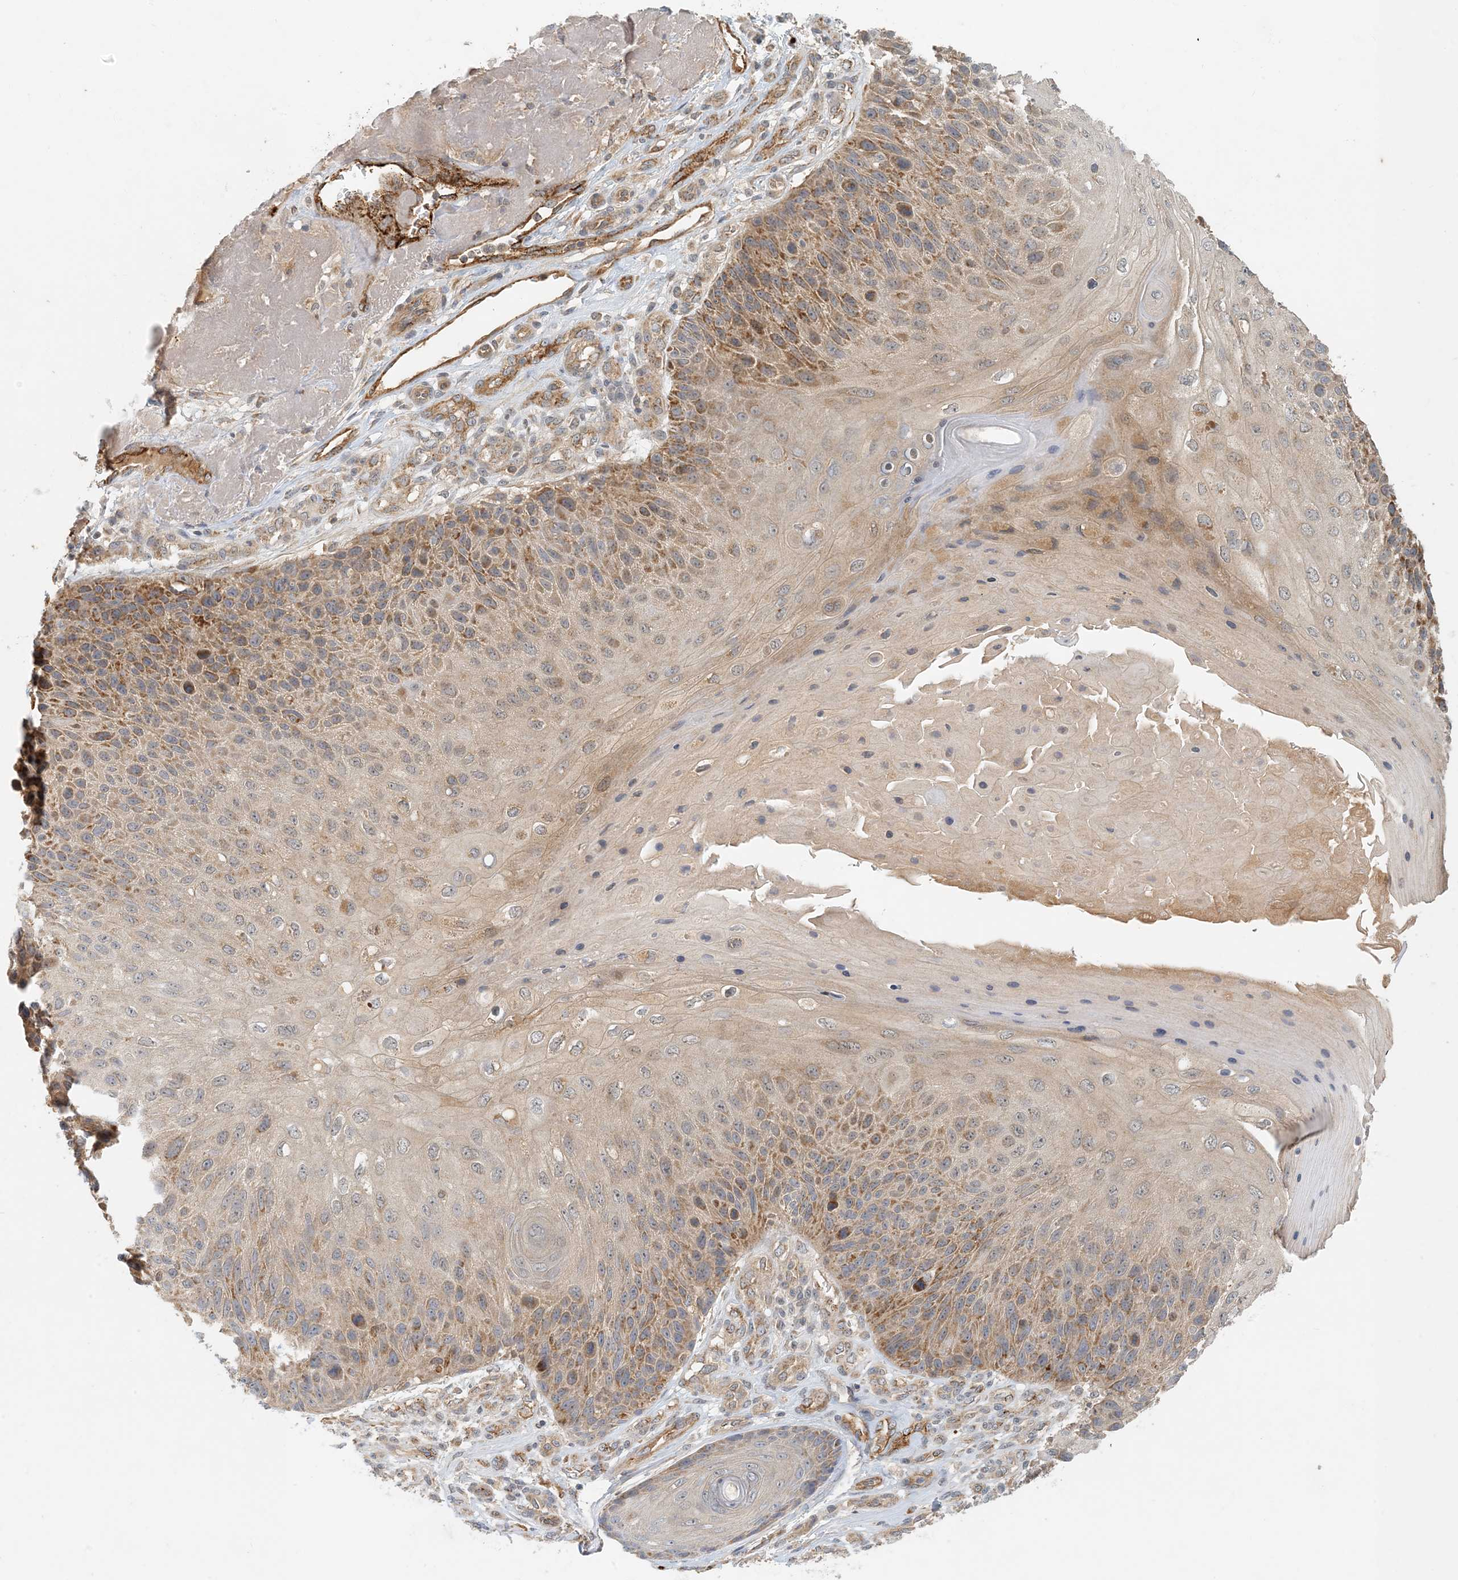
{"staining": {"intensity": "moderate", "quantity": ">75%", "location": "cytoplasmic/membranous"}, "tissue": "skin cancer", "cell_type": "Tumor cells", "image_type": "cancer", "snomed": [{"axis": "morphology", "description": "Squamous cell carcinoma, NOS"}, {"axis": "topography", "description": "Skin"}], "caption": "An immunohistochemistry micrograph of tumor tissue is shown. Protein staining in brown highlights moderate cytoplasmic/membranous positivity in skin cancer within tumor cells.", "gene": "ZBTB3", "patient": {"sex": "female", "age": 88}}